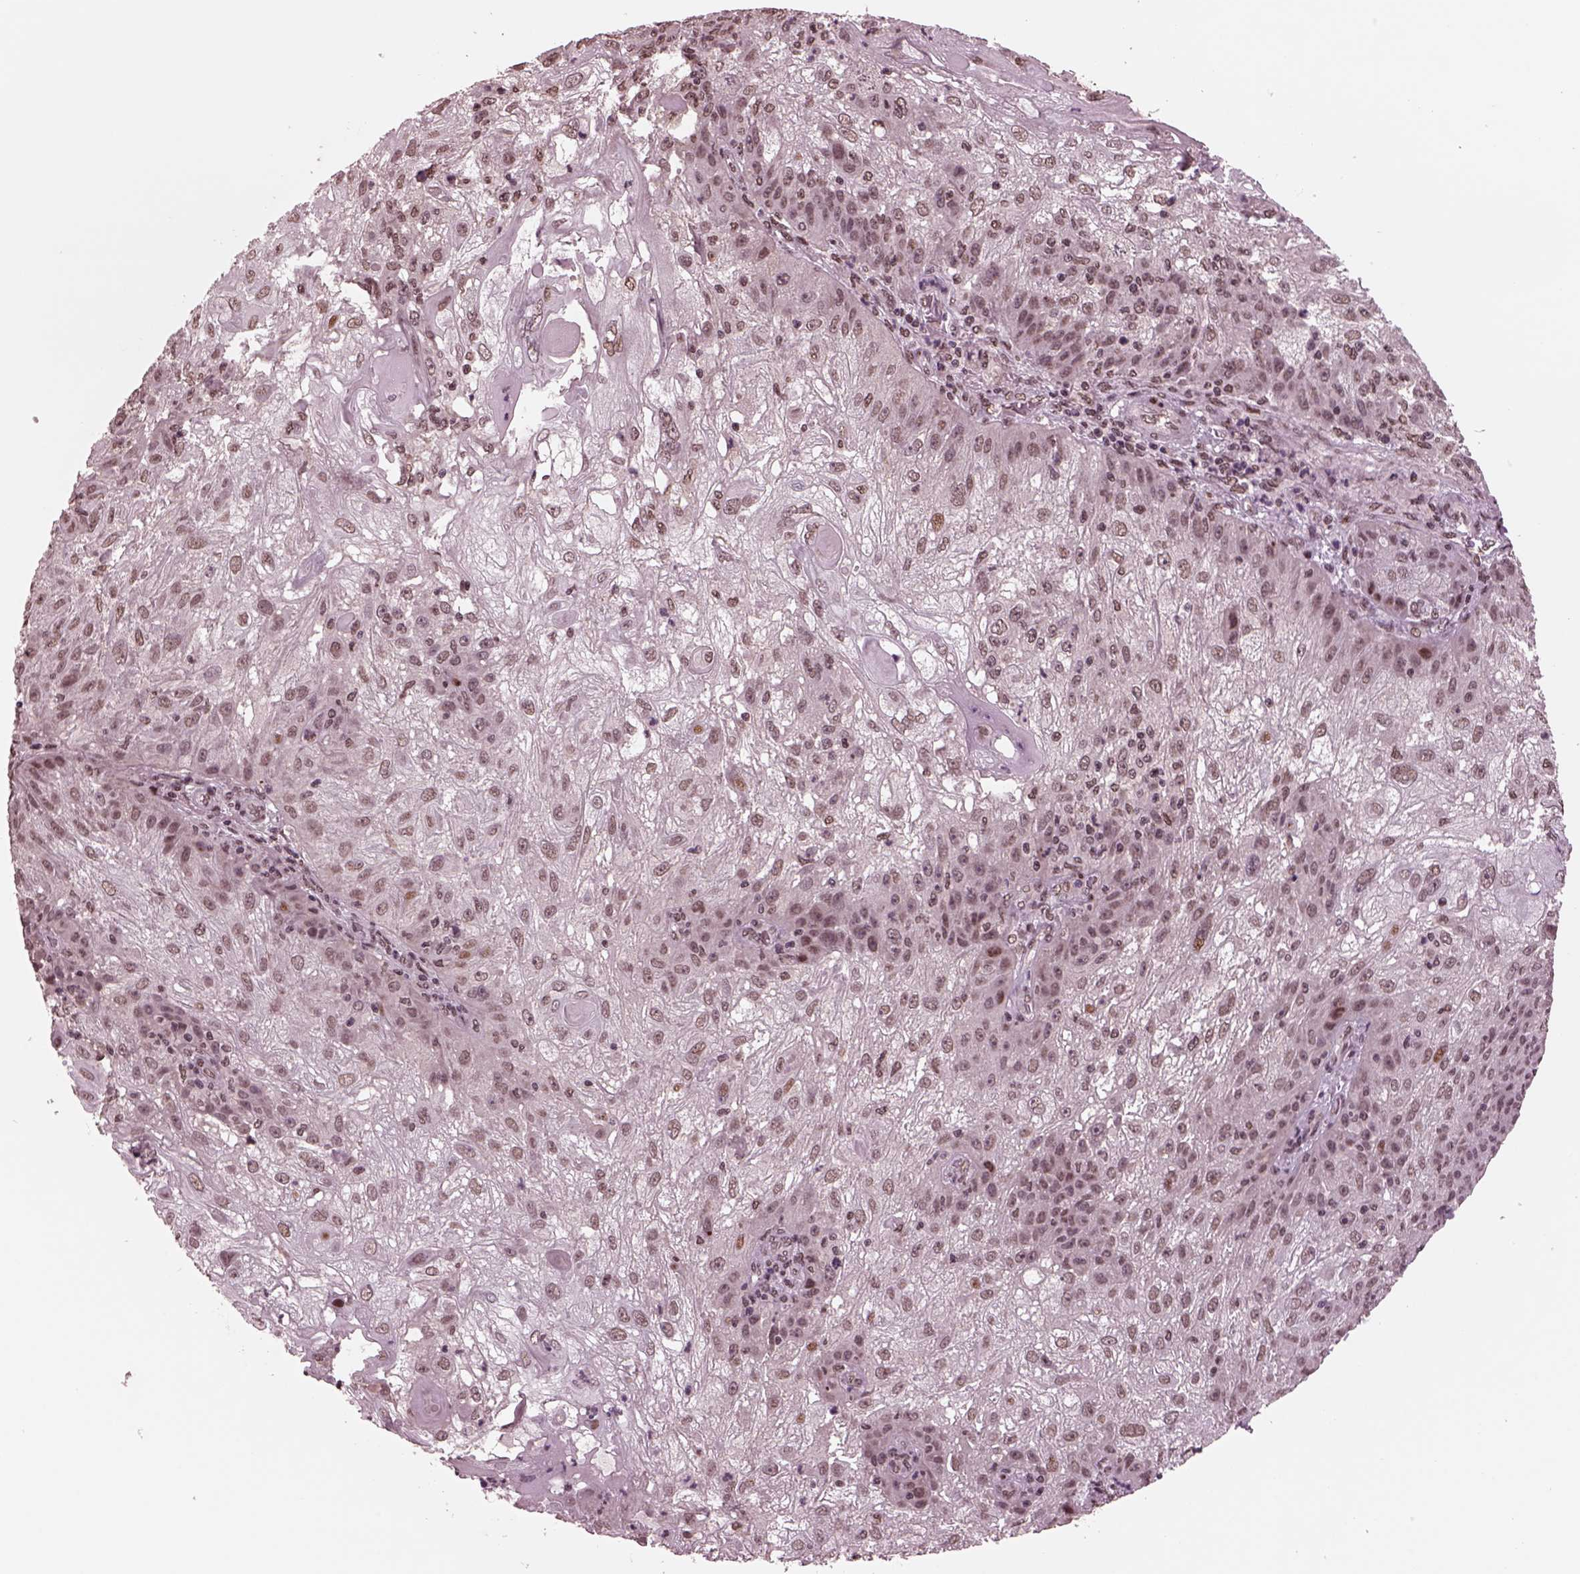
{"staining": {"intensity": "weak", "quantity": "25%-75%", "location": "nuclear"}, "tissue": "skin cancer", "cell_type": "Tumor cells", "image_type": "cancer", "snomed": [{"axis": "morphology", "description": "Normal tissue, NOS"}, {"axis": "morphology", "description": "Squamous cell carcinoma, NOS"}, {"axis": "topography", "description": "Skin"}], "caption": "Skin cancer (squamous cell carcinoma) stained with a brown dye reveals weak nuclear positive positivity in approximately 25%-75% of tumor cells.", "gene": "NAP1L5", "patient": {"sex": "female", "age": 83}}